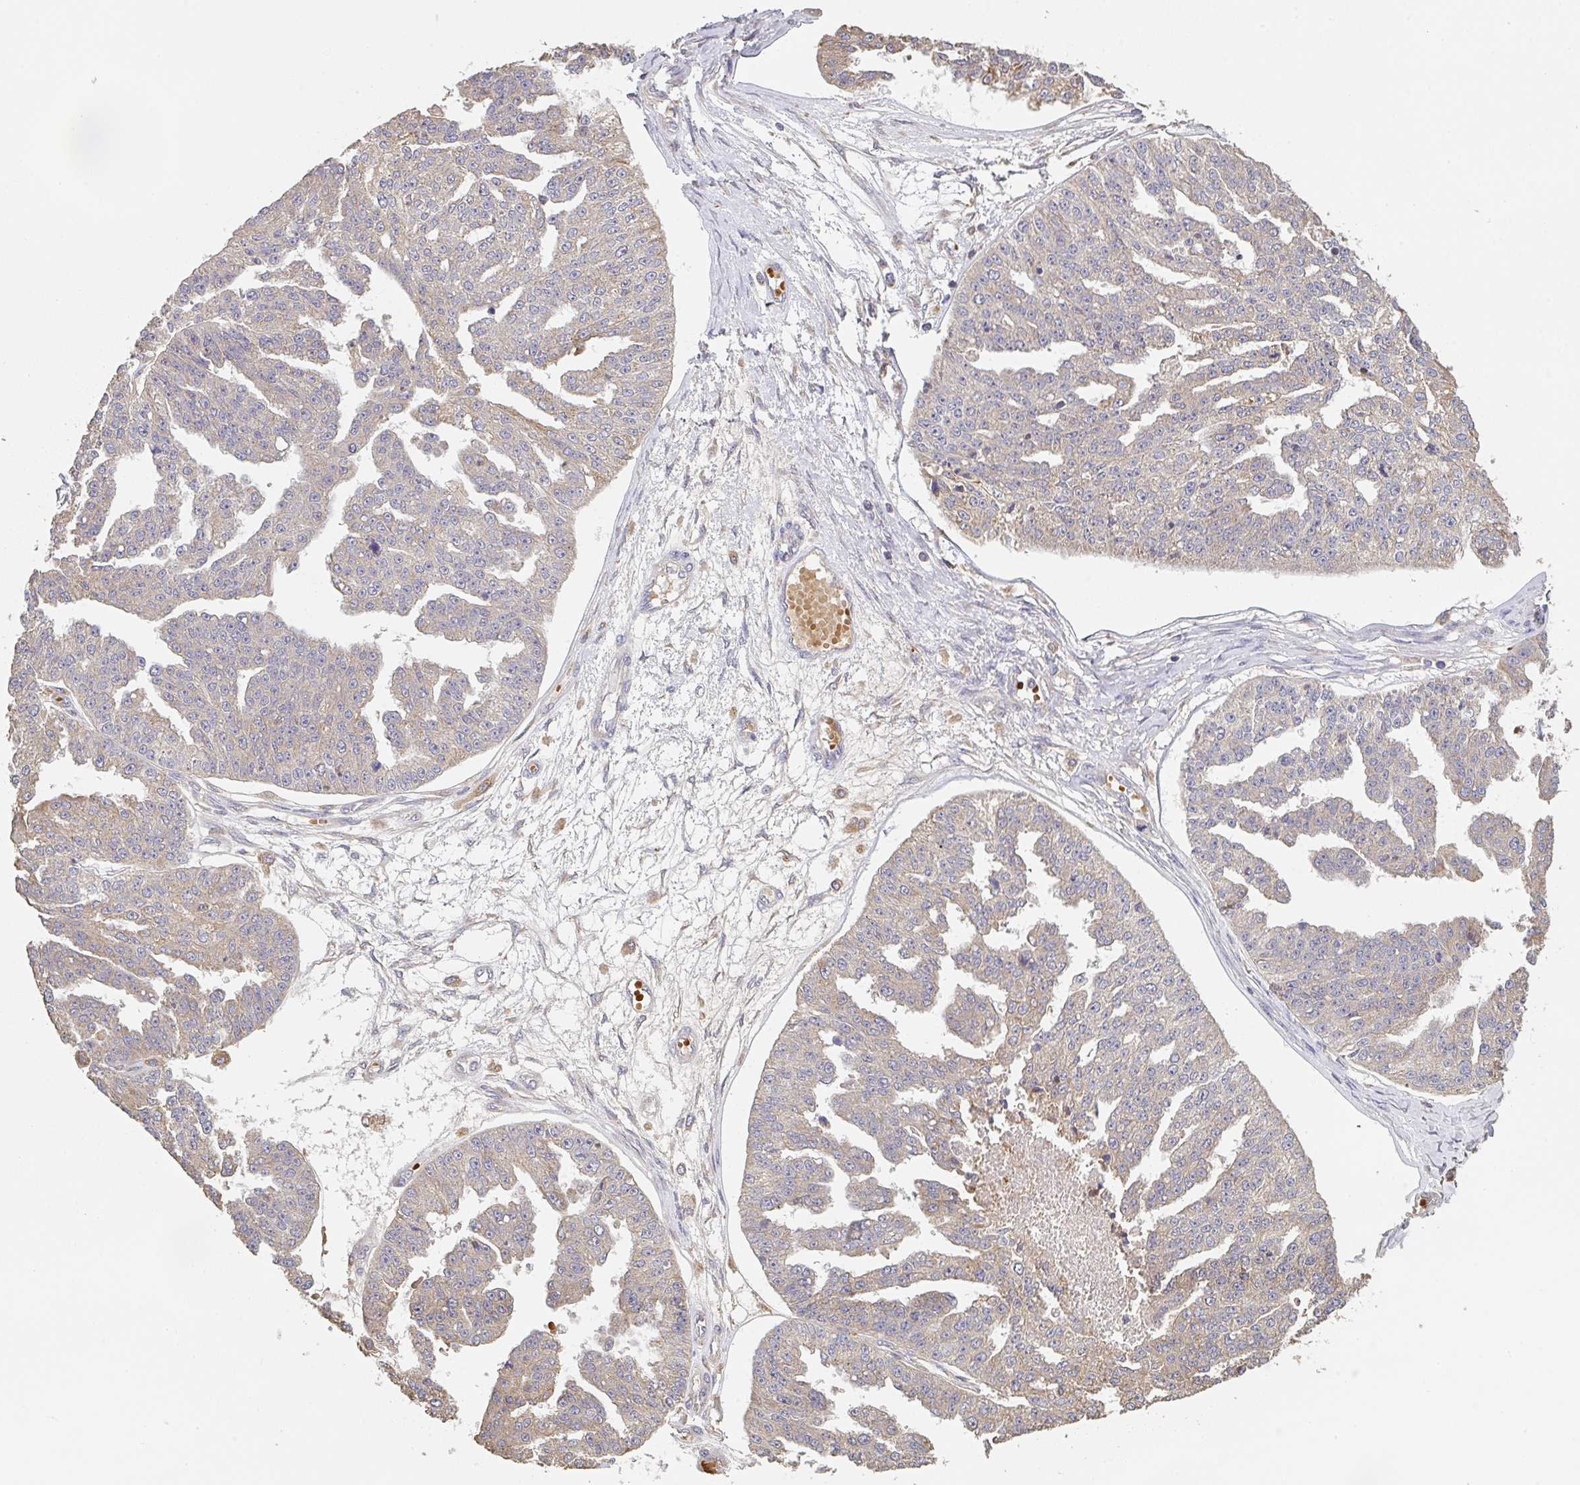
{"staining": {"intensity": "moderate", "quantity": "<25%", "location": "cytoplasmic/membranous"}, "tissue": "ovarian cancer", "cell_type": "Tumor cells", "image_type": "cancer", "snomed": [{"axis": "morphology", "description": "Cystadenocarcinoma, serous, NOS"}, {"axis": "topography", "description": "Ovary"}], "caption": "This is a micrograph of IHC staining of ovarian cancer, which shows moderate staining in the cytoplasmic/membranous of tumor cells.", "gene": "POLG", "patient": {"sex": "female", "age": 58}}